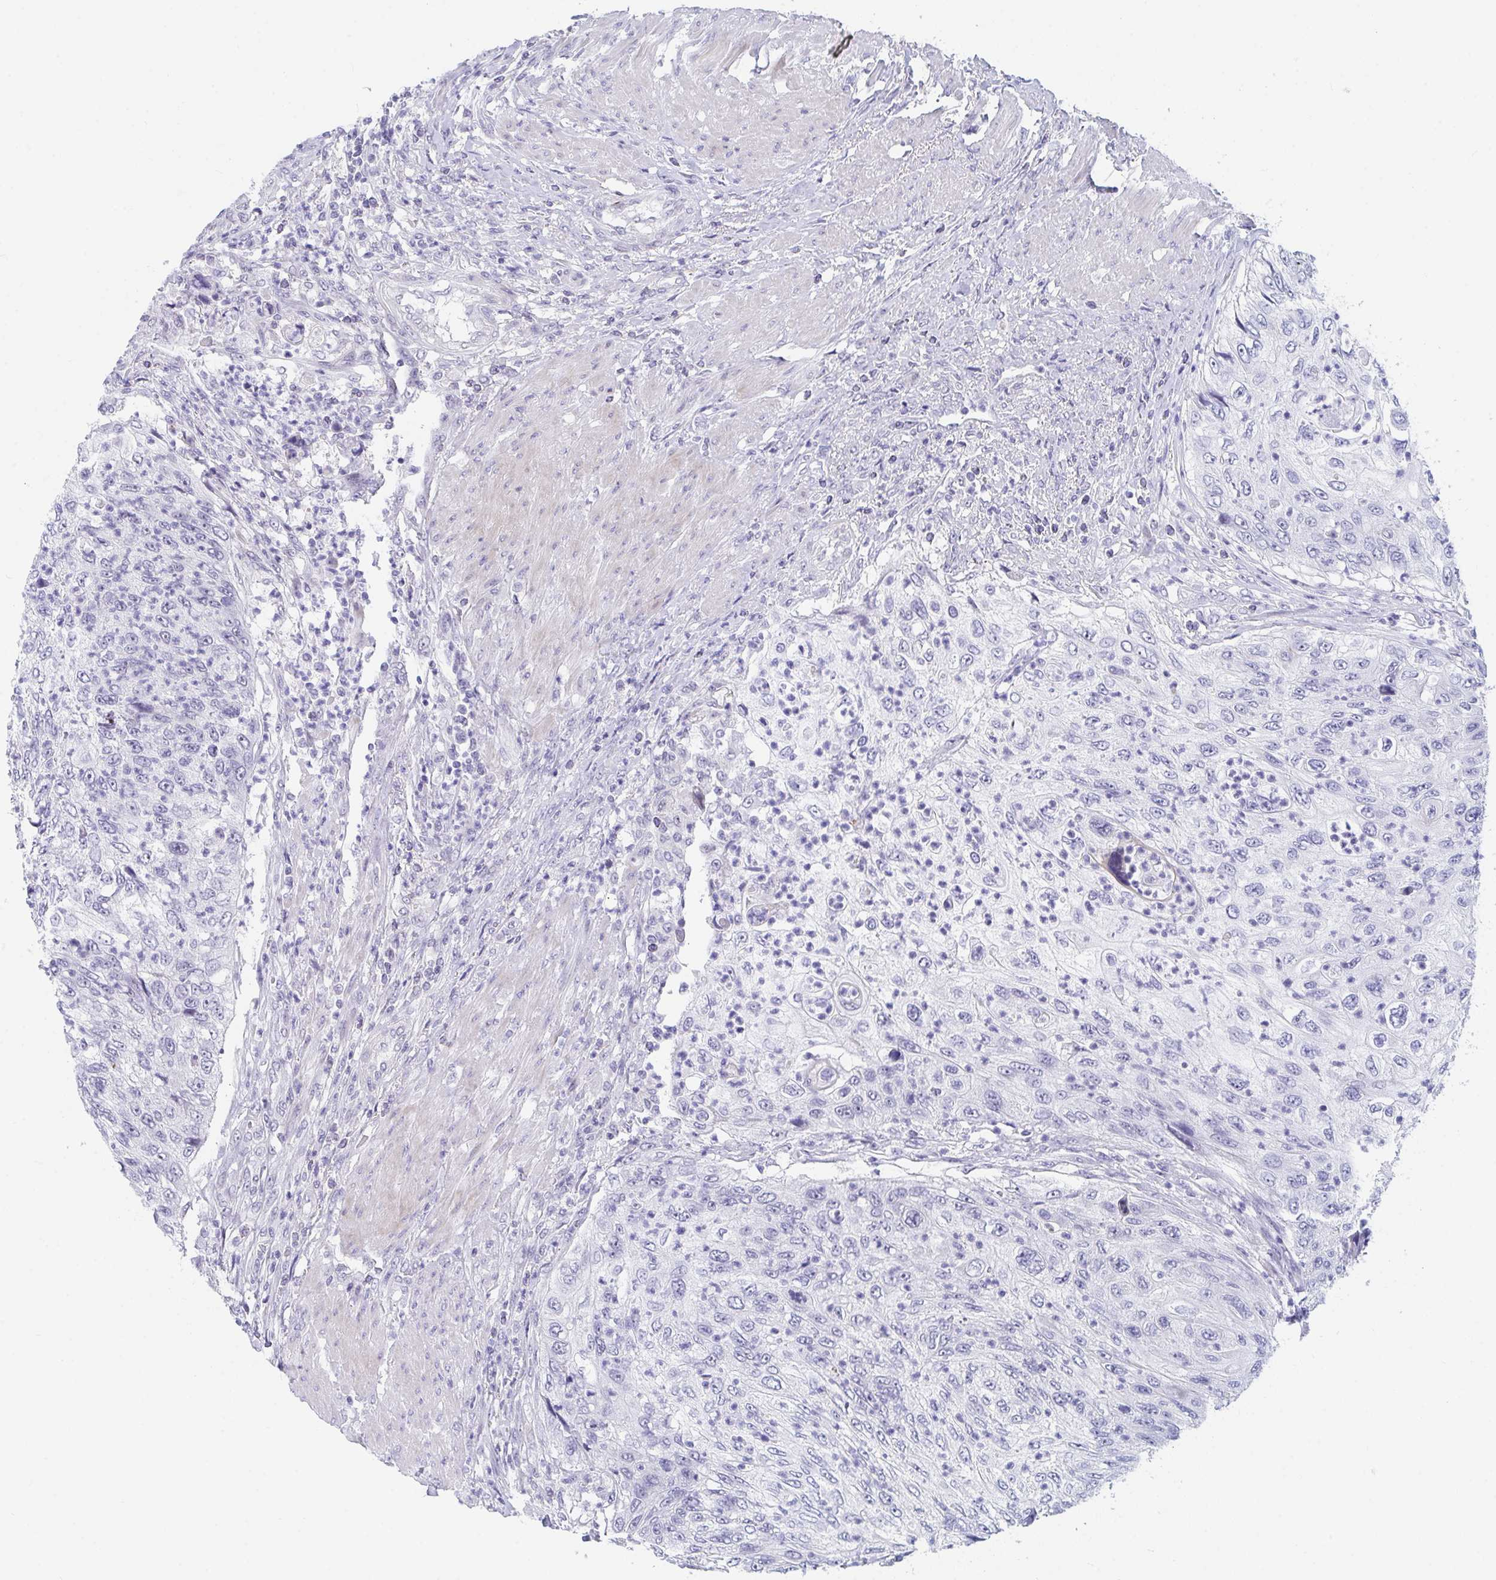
{"staining": {"intensity": "negative", "quantity": "none", "location": "none"}, "tissue": "urothelial cancer", "cell_type": "Tumor cells", "image_type": "cancer", "snomed": [{"axis": "morphology", "description": "Urothelial carcinoma, High grade"}, {"axis": "topography", "description": "Urinary bladder"}], "caption": "Urothelial carcinoma (high-grade) was stained to show a protein in brown. There is no significant positivity in tumor cells. (Brightfield microscopy of DAB (3,3'-diaminobenzidine) immunohistochemistry at high magnification).", "gene": "DAOA", "patient": {"sex": "female", "age": 60}}